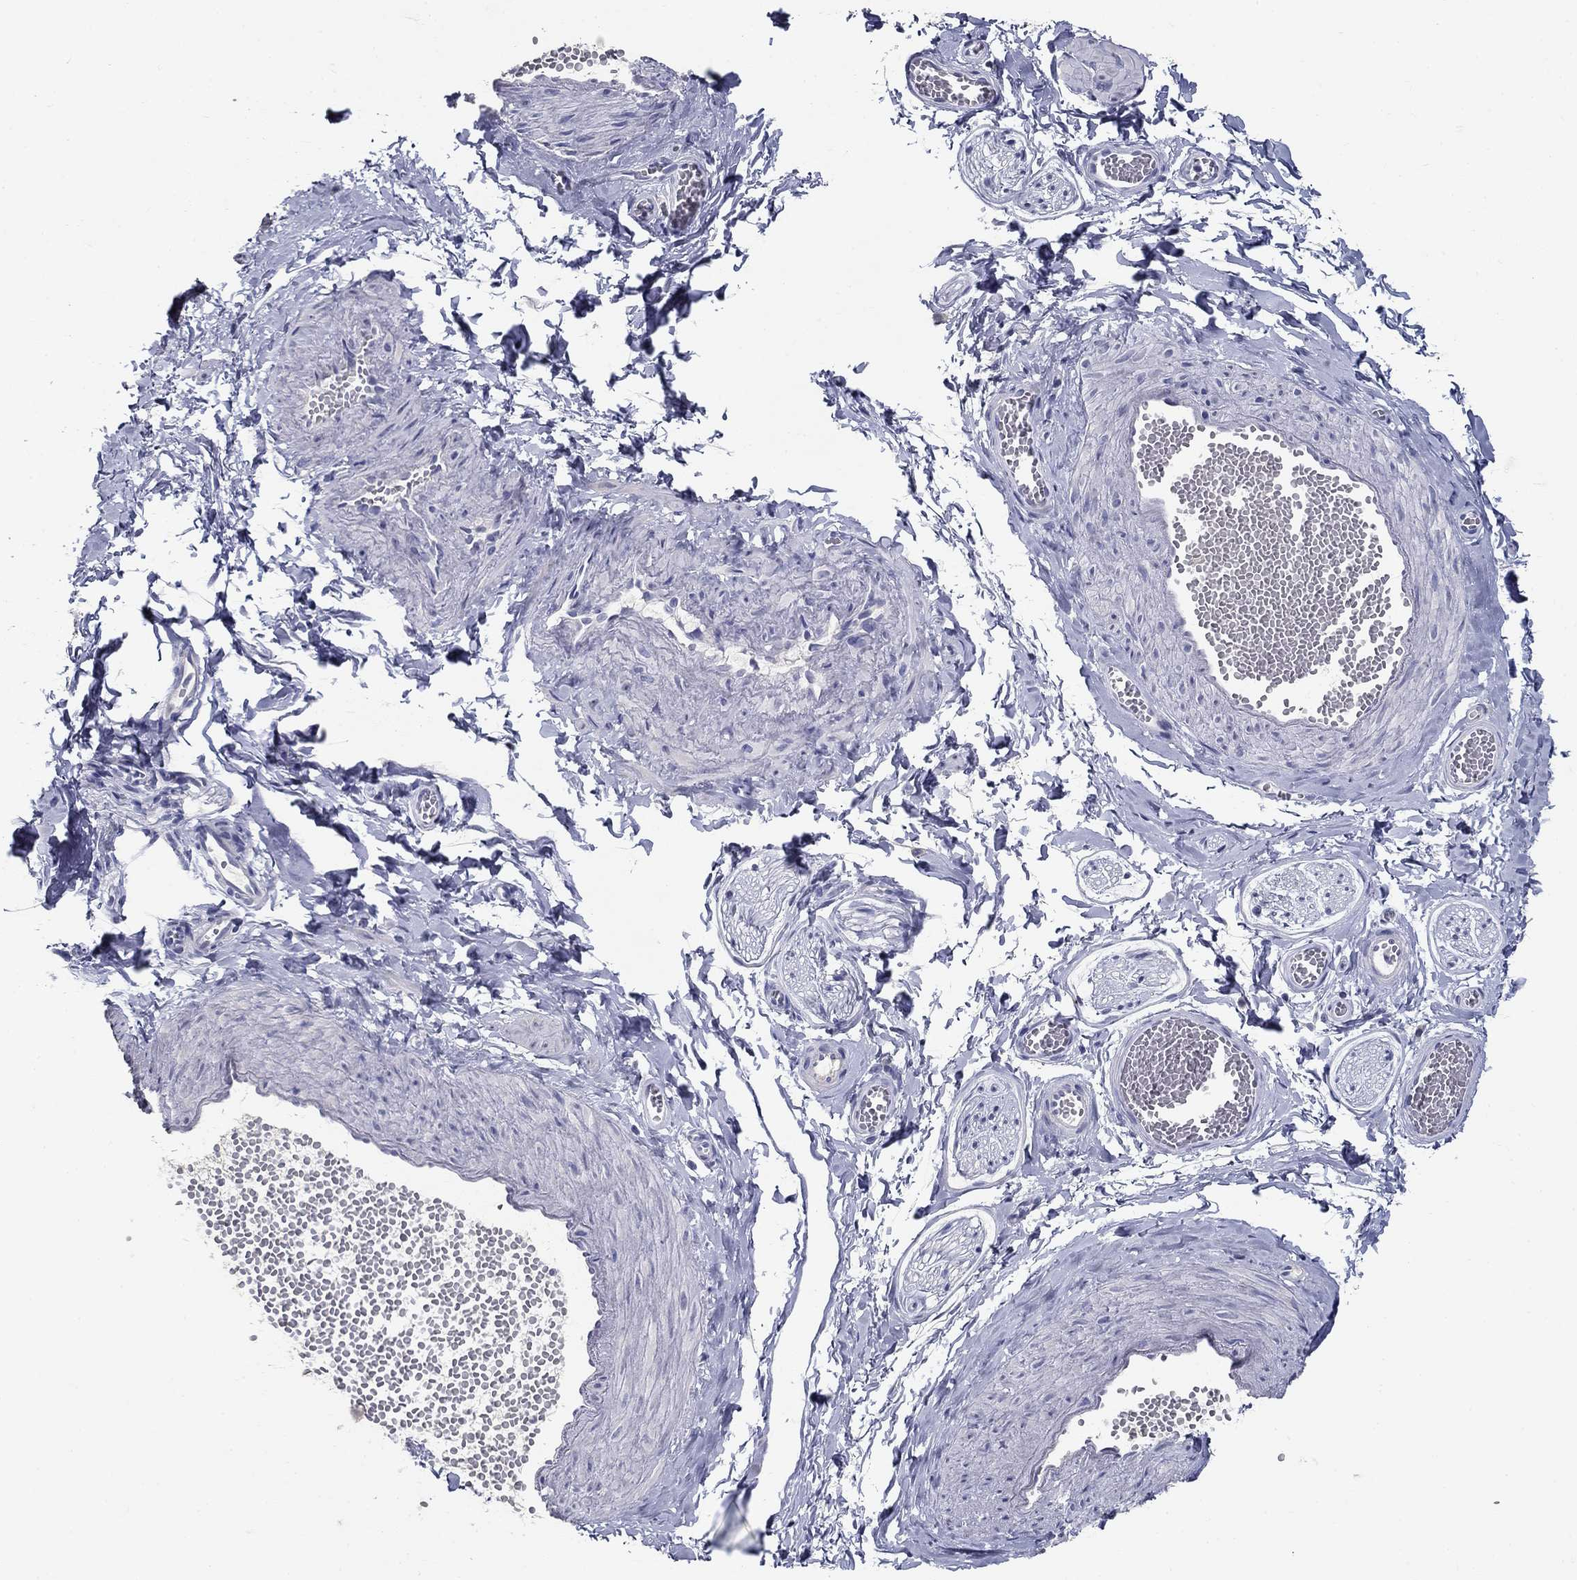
{"staining": {"intensity": "negative", "quantity": "none", "location": "none"}, "tissue": "adipose tissue", "cell_type": "Adipocytes", "image_type": "normal", "snomed": [{"axis": "morphology", "description": "Normal tissue, NOS"}, {"axis": "topography", "description": "Smooth muscle"}, {"axis": "topography", "description": "Peripheral nerve tissue"}], "caption": "DAB (3,3'-diaminobenzidine) immunohistochemical staining of unremarkable adipose tissue displays no significant staining in adipocytes.", "gene": "POMC", "patient": {"sex": "male", "age": 22}}